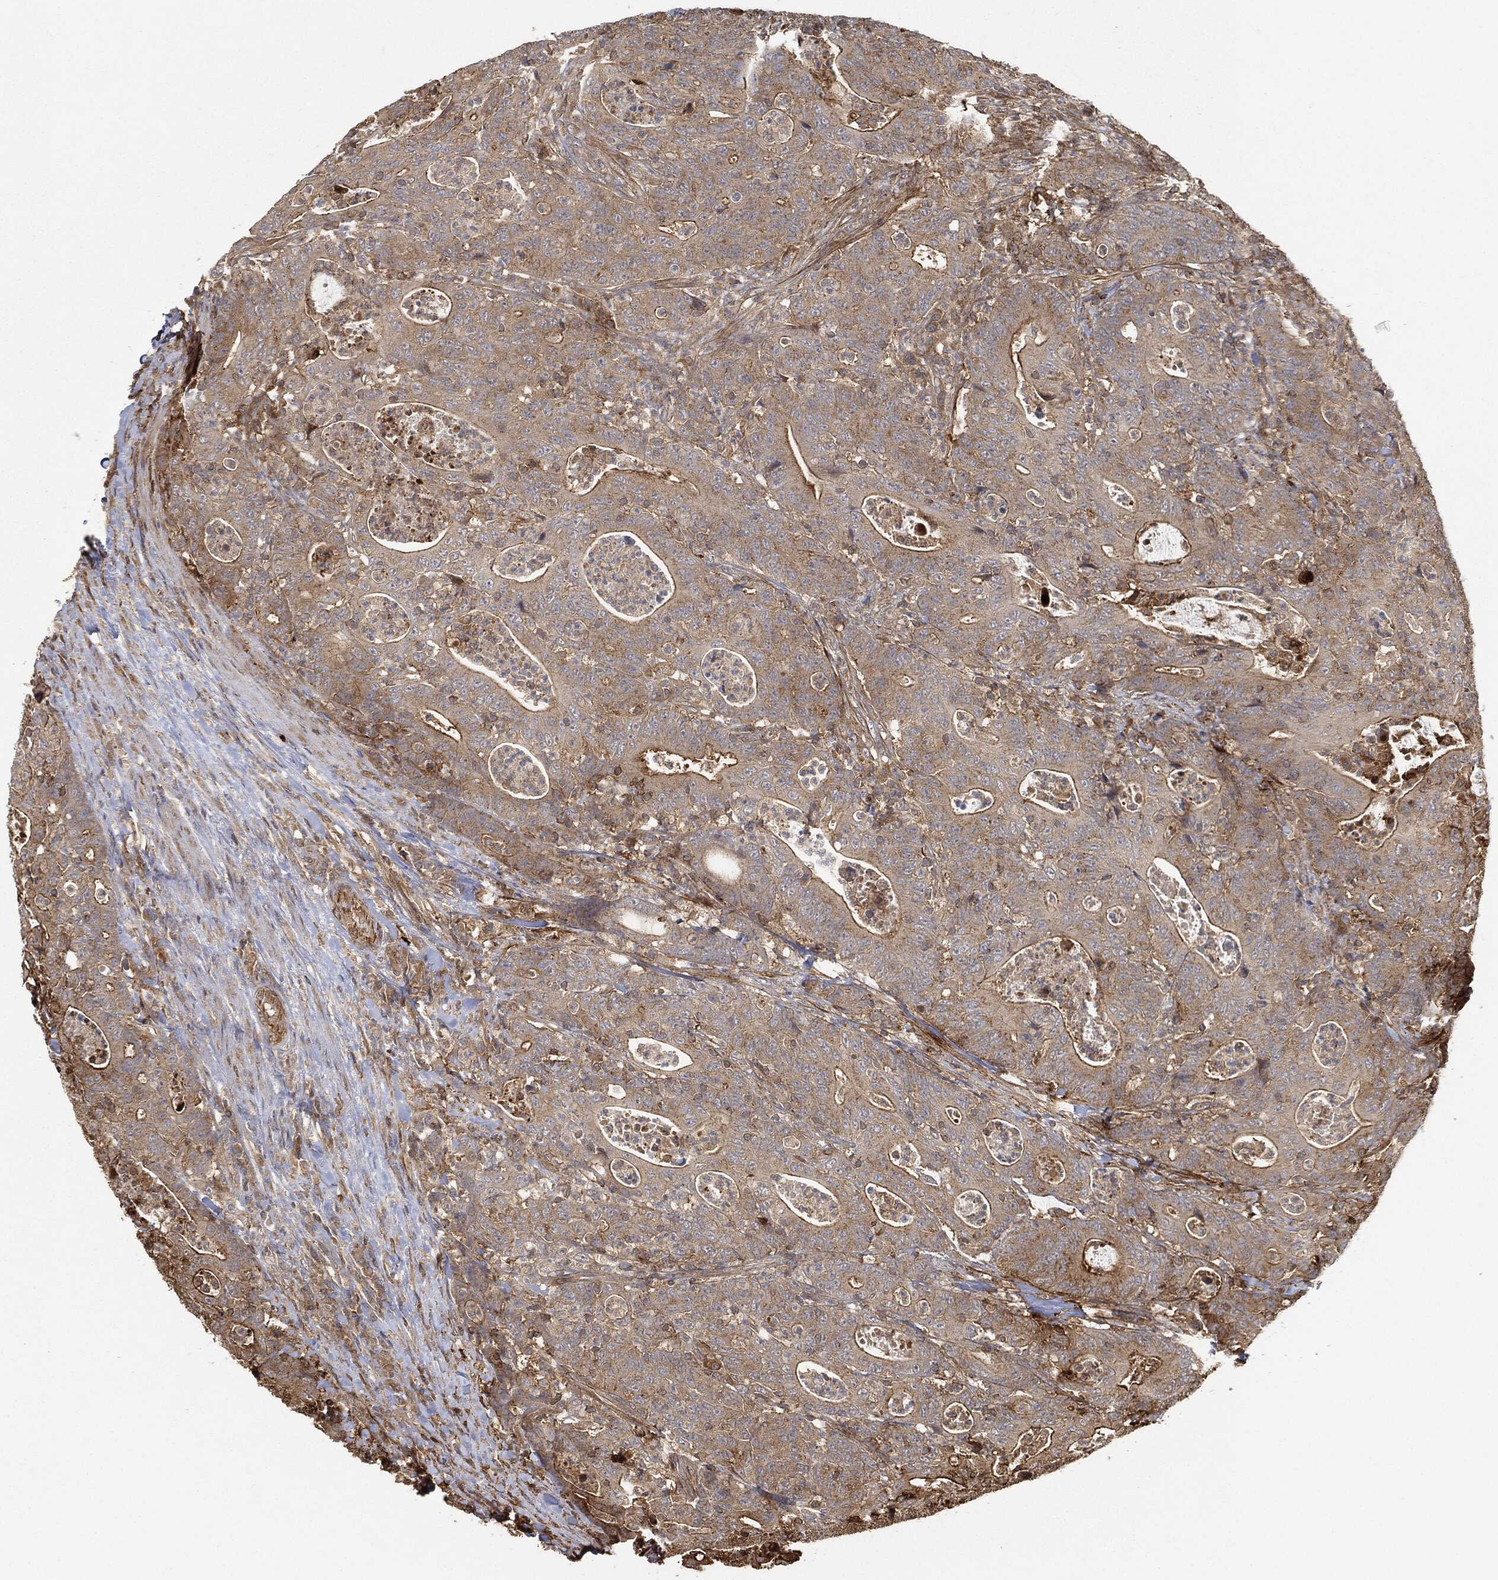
{"staining": {"intensity": "moderate", "quantity": "25%-75%", "location": "cytoplasmic/membranous"}, "tissue": "colorectal cancer", "cell_type": "Tumor cells", "image_type": "cancer", "snomed": [{"axis": "morphology", "description": "Adenocarcinoma, NOS"}, {"axis": "topography", "description": "Colon"}], "caption": "Protein analysis of colorectal cancer tissue displays moderate cytoplasmic/membranous positivity in approximately 25%-75% of tumor cells.", "gene": "TPT1", "patient": {"sex": "male", "age": 70}}